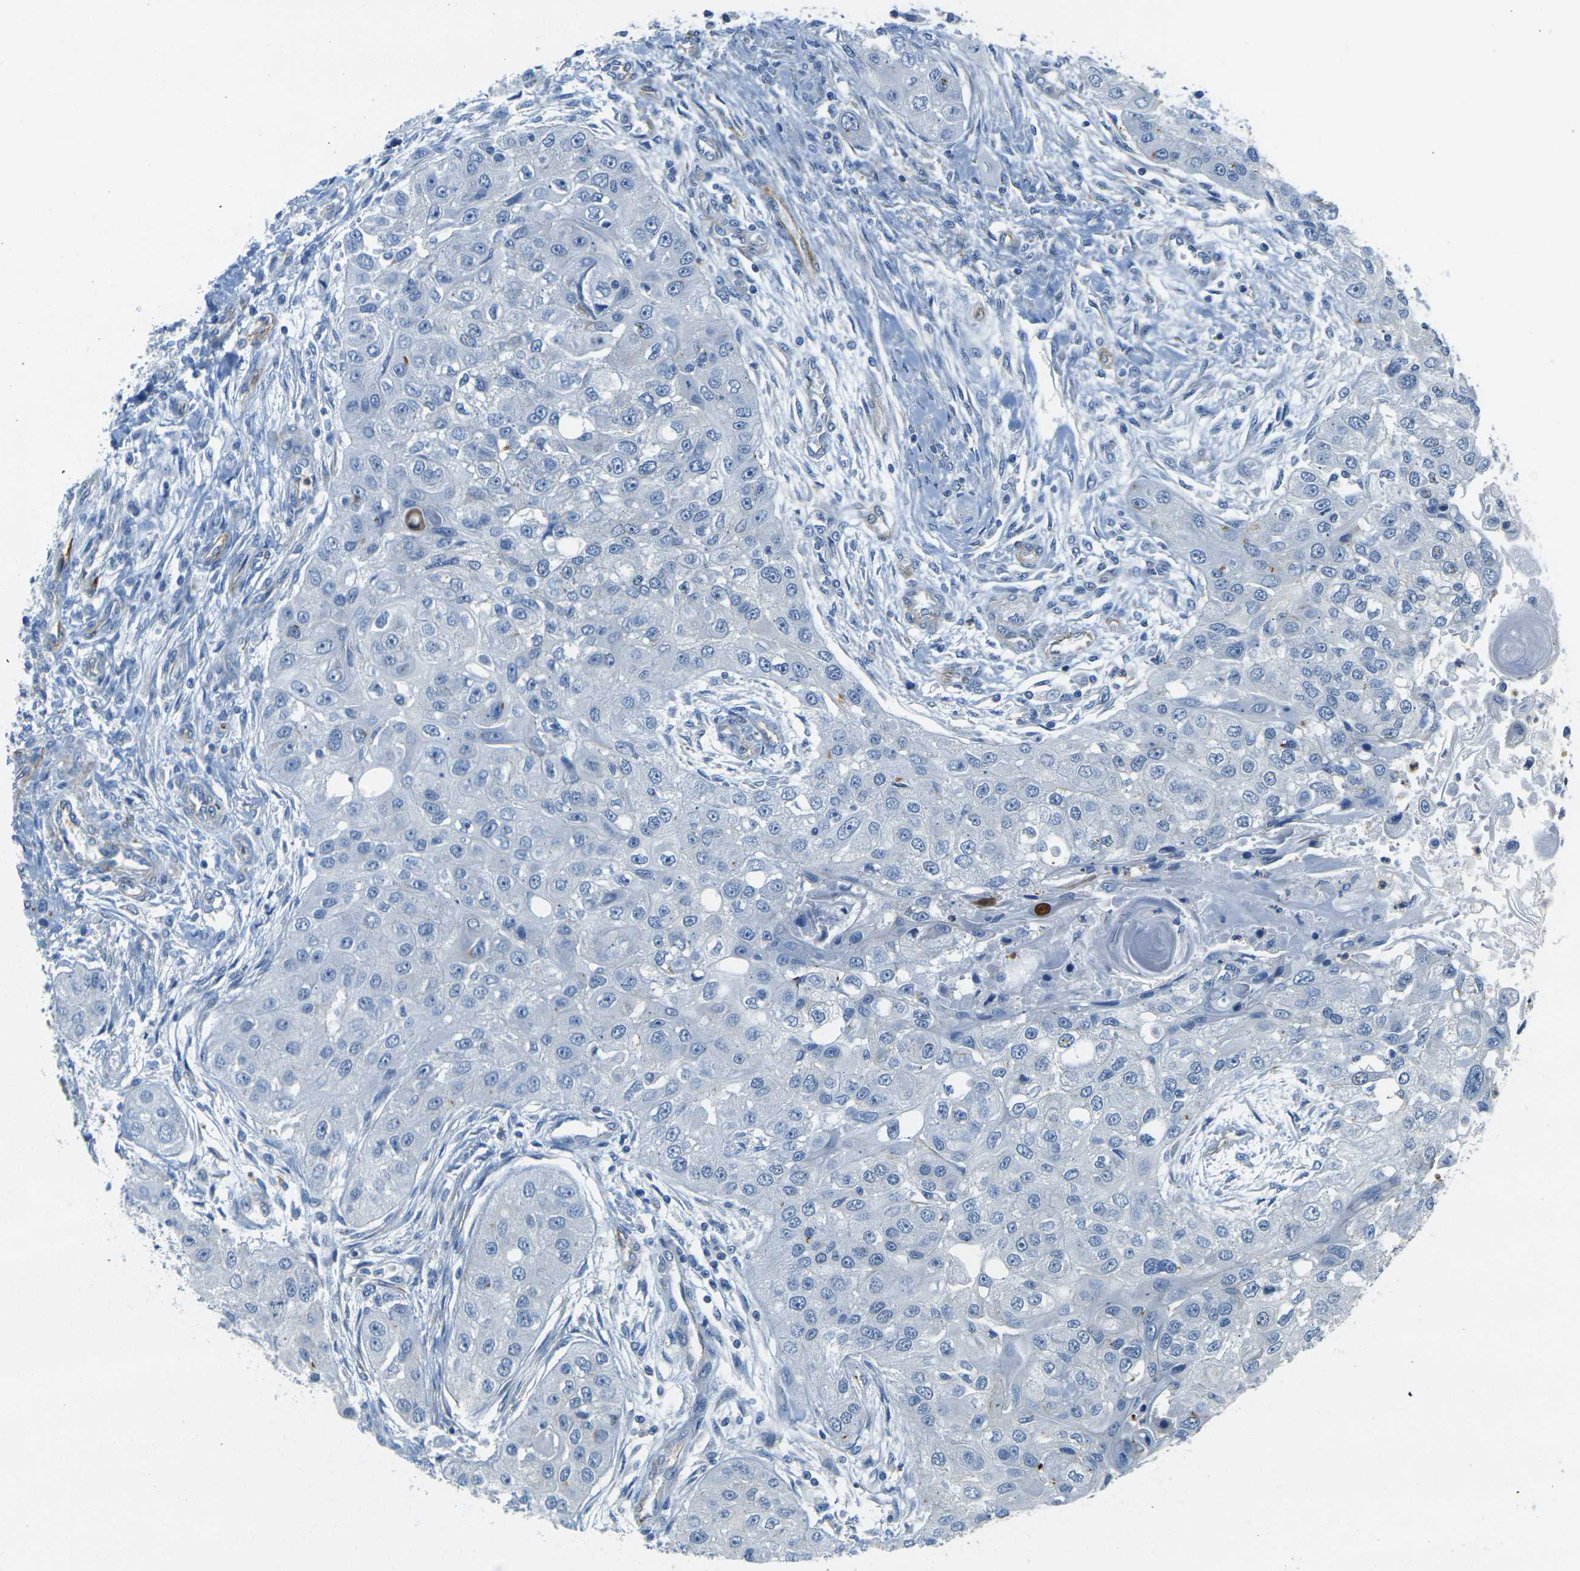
{"staining": {"intensity": "negative", "quantity": "none", "location": "none"}, "tissue": "head and neck cancer", "cell_type": "Tumor cells", "image_type": "cancer", "snomed": [{"axis": "morphology", "description": "Normal tissue, NOS"}, {"axis": "morphology", "description": "Squamous cell carcinoma, NOS"}, {"axis": "topography", "description": "Skeletal muscle"}, {"axis": "topography", "description": "Head-Neck"}], "caption": "Protein analysis of head and neck cancer (squamous cell carcinoma) displays no significant staining in tumor cells. Brightfield microscopy of IHC stained with DAB (brown) and hematoxylin (blue), captured at high magnification.", "gene": "EPHA7", "patient": {"sex": "male", "age": 51}}